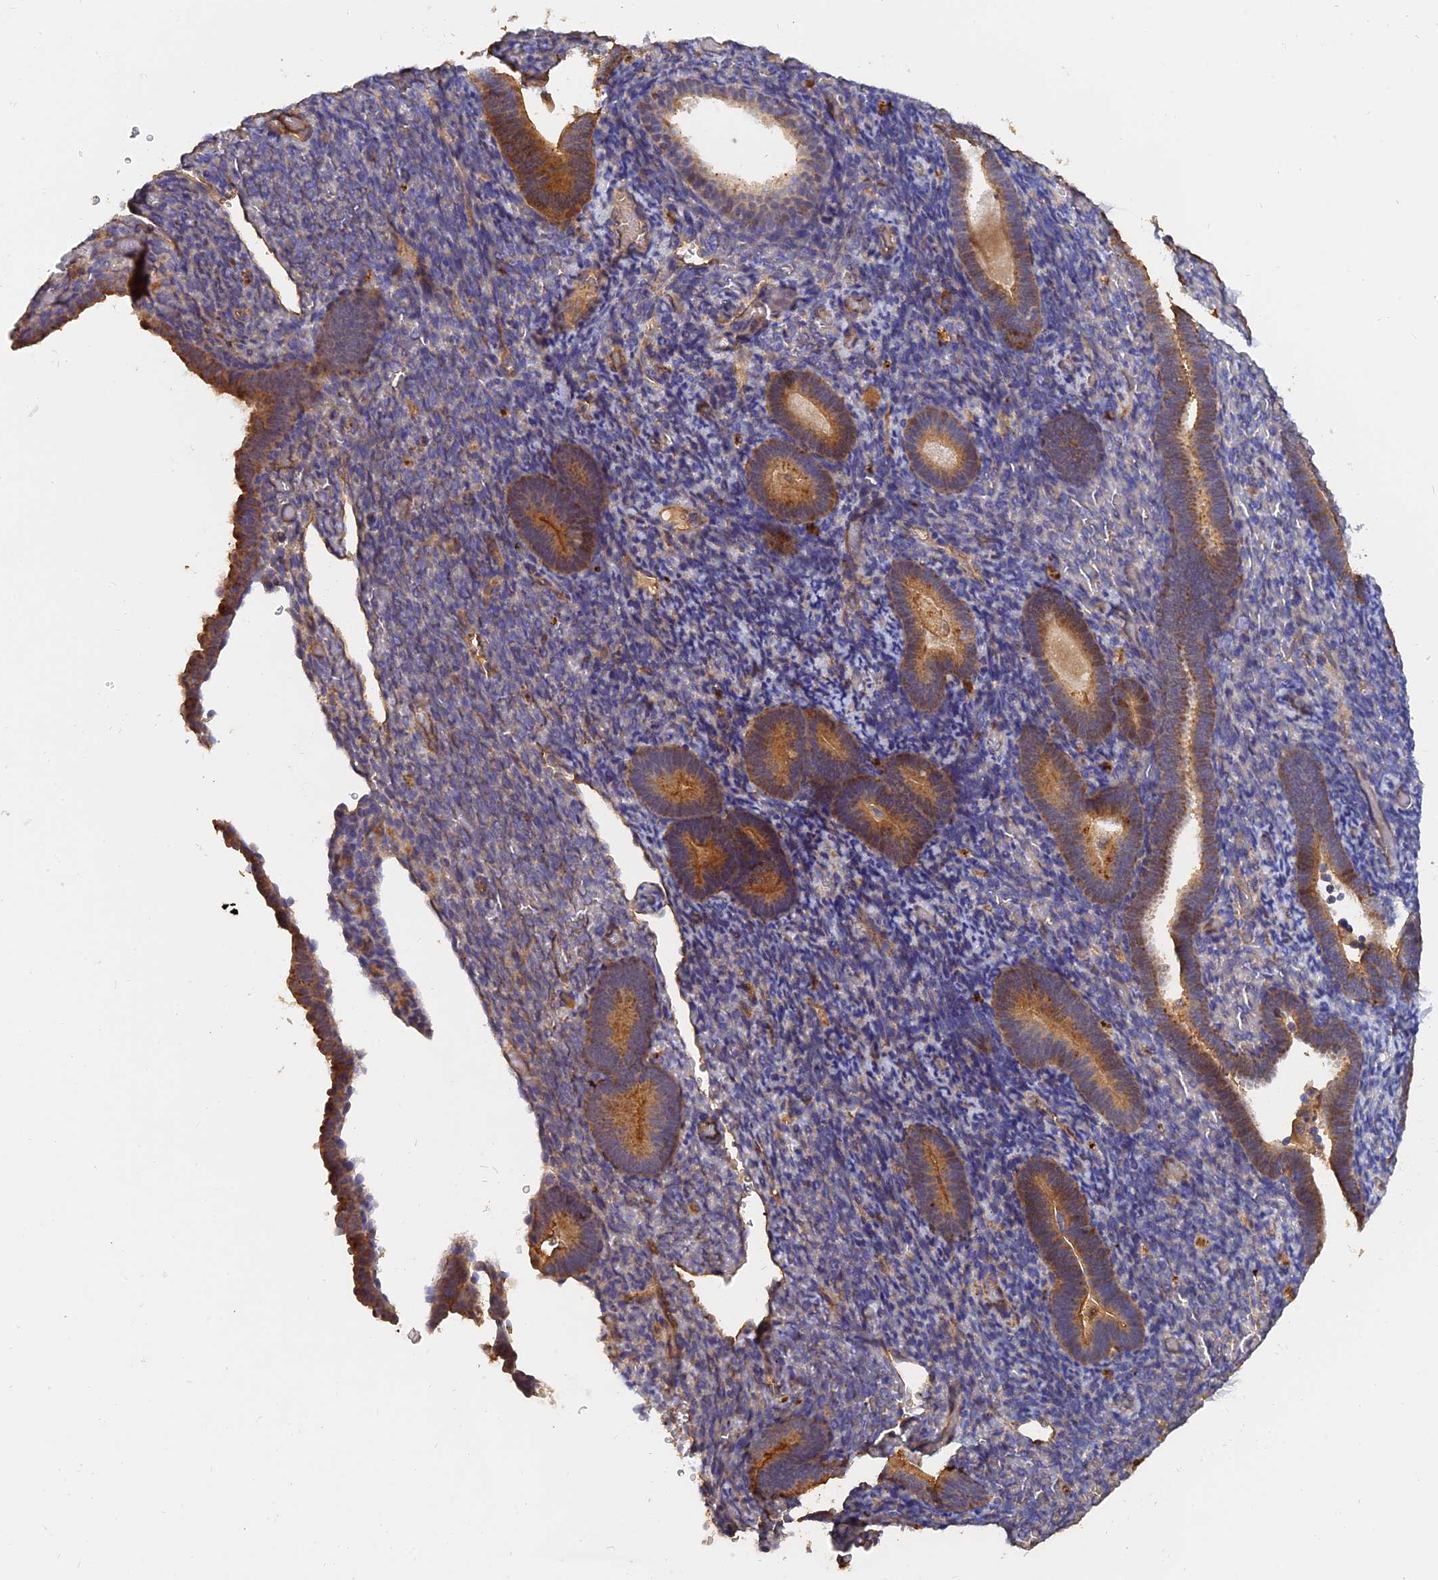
{"staining": {"intensity": "negative", "quantity": "none", "location": "none"}, "tissue": "endometrium", "cell_type": "Cells in endometrial stroma", "image_type": "normal", "snomed": [{"axis": "morphology", "description": "Normal tissue, NOS"}, {"axis": "topography", "description": "Endometrium"}], "caption": "Immunohistochemistry (IHC) image of benign endometrium stained for a protein (brown), which exhibits no staining in cells in endometrial stroma. Nuclei are stained in blue.", "gene": "SLC38A11", "patient": {"sex": "female", "age": 51}}